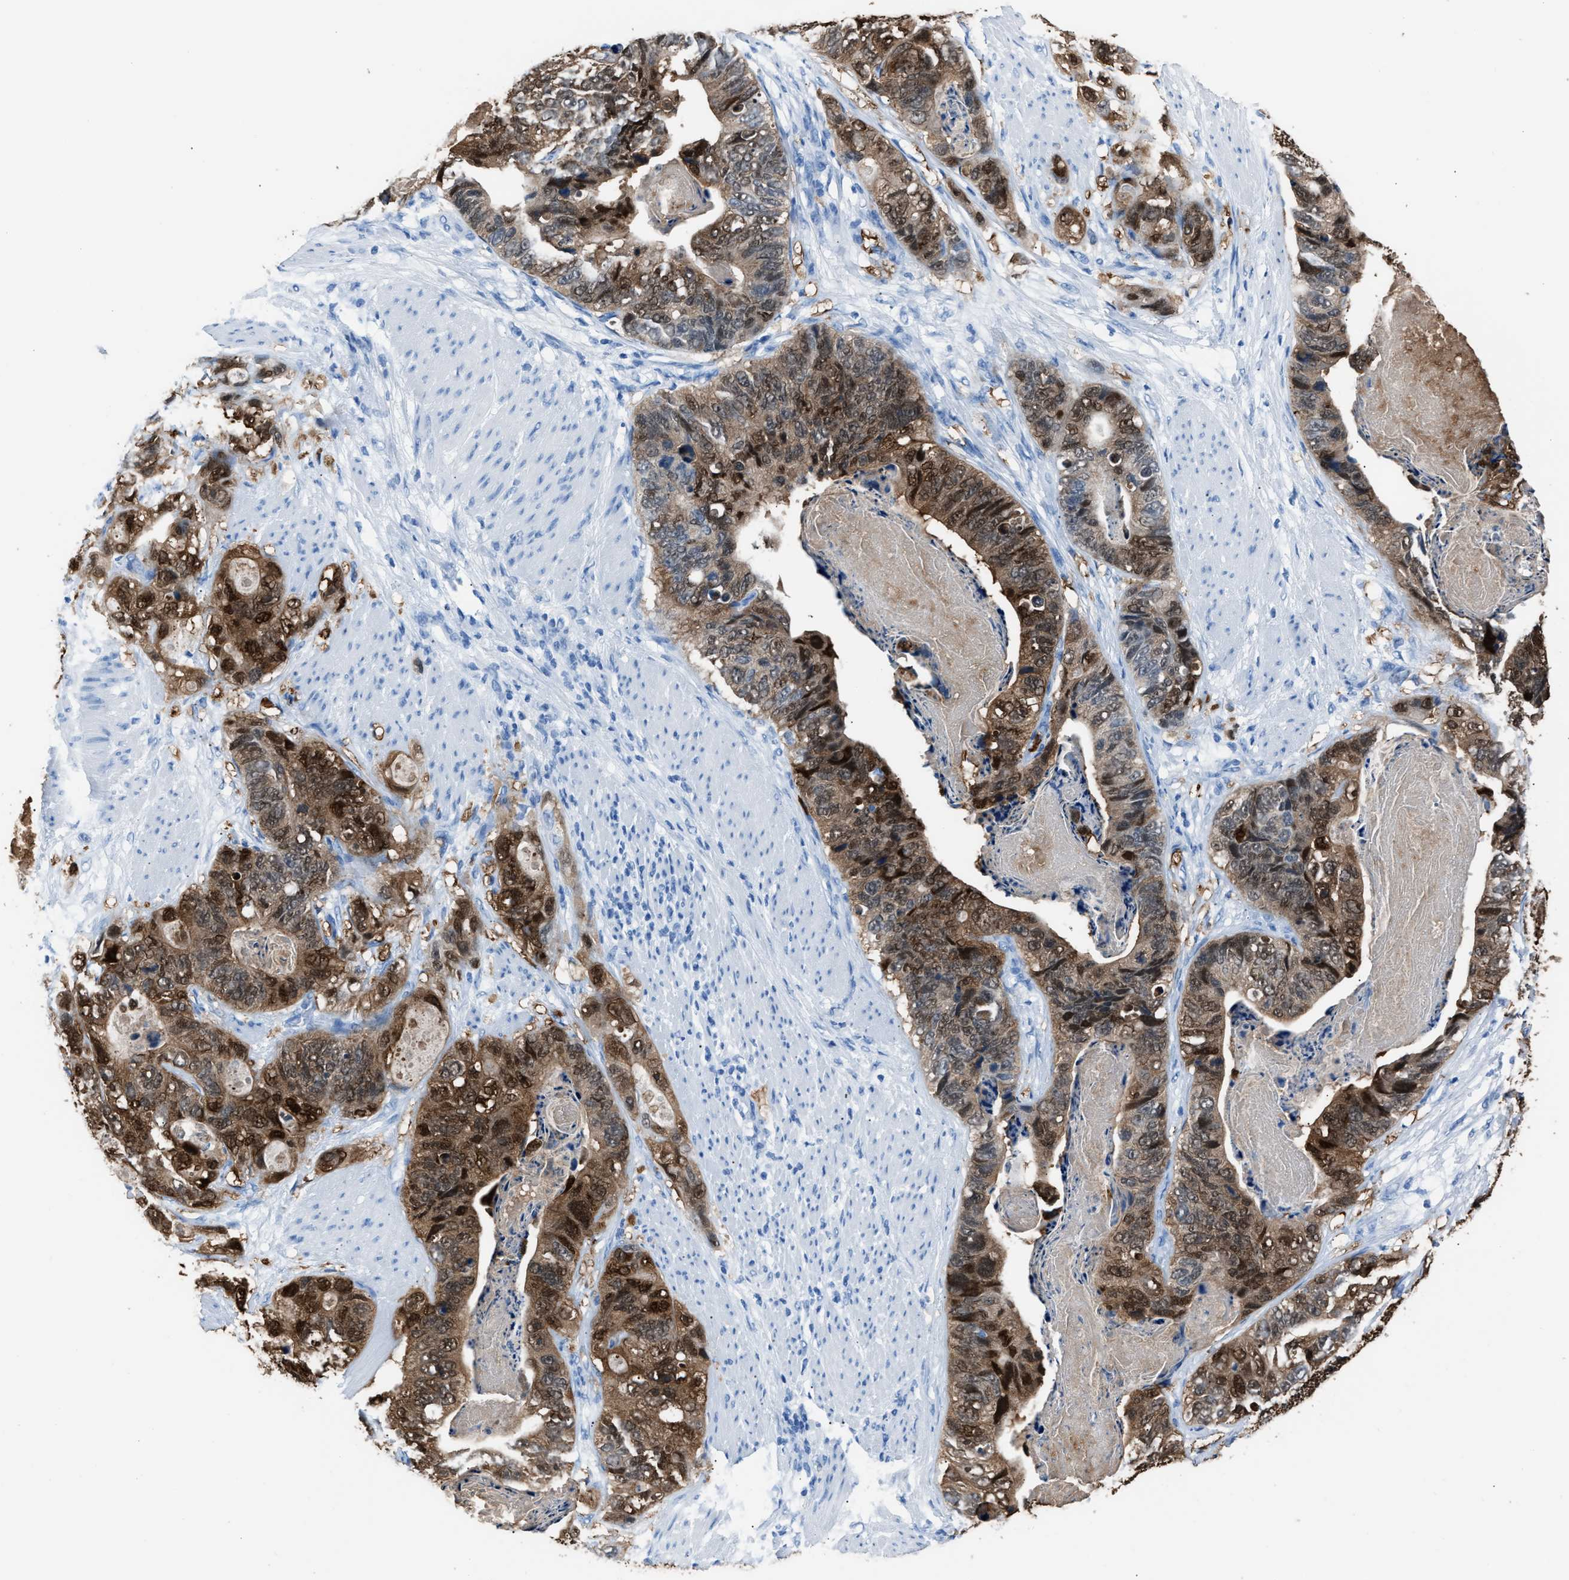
{"staining": {"intensity": "moderate", "quantity": ">75%", "location": "cytoplasmic/membranous,nuclear"}, "tissue": "stomach cancer", "cell_type": "Tumor cells", "image_type": "cancer", "snomed": [{"axis": "morphology", "description": "Adenocarcinoma, NOS"}, {"axis": "topography", "description": "Stomach"}], "caption": "Immunohistochemistry (IHC) (DAB) staining of human stomach adenocarcinoma demonstrates moderate cytoplasmic/membranous and nuclear protein staining in approximately >75% of tumor cells.", "gene": "S100P", "patient": {"sex": "female", "age": 89}}